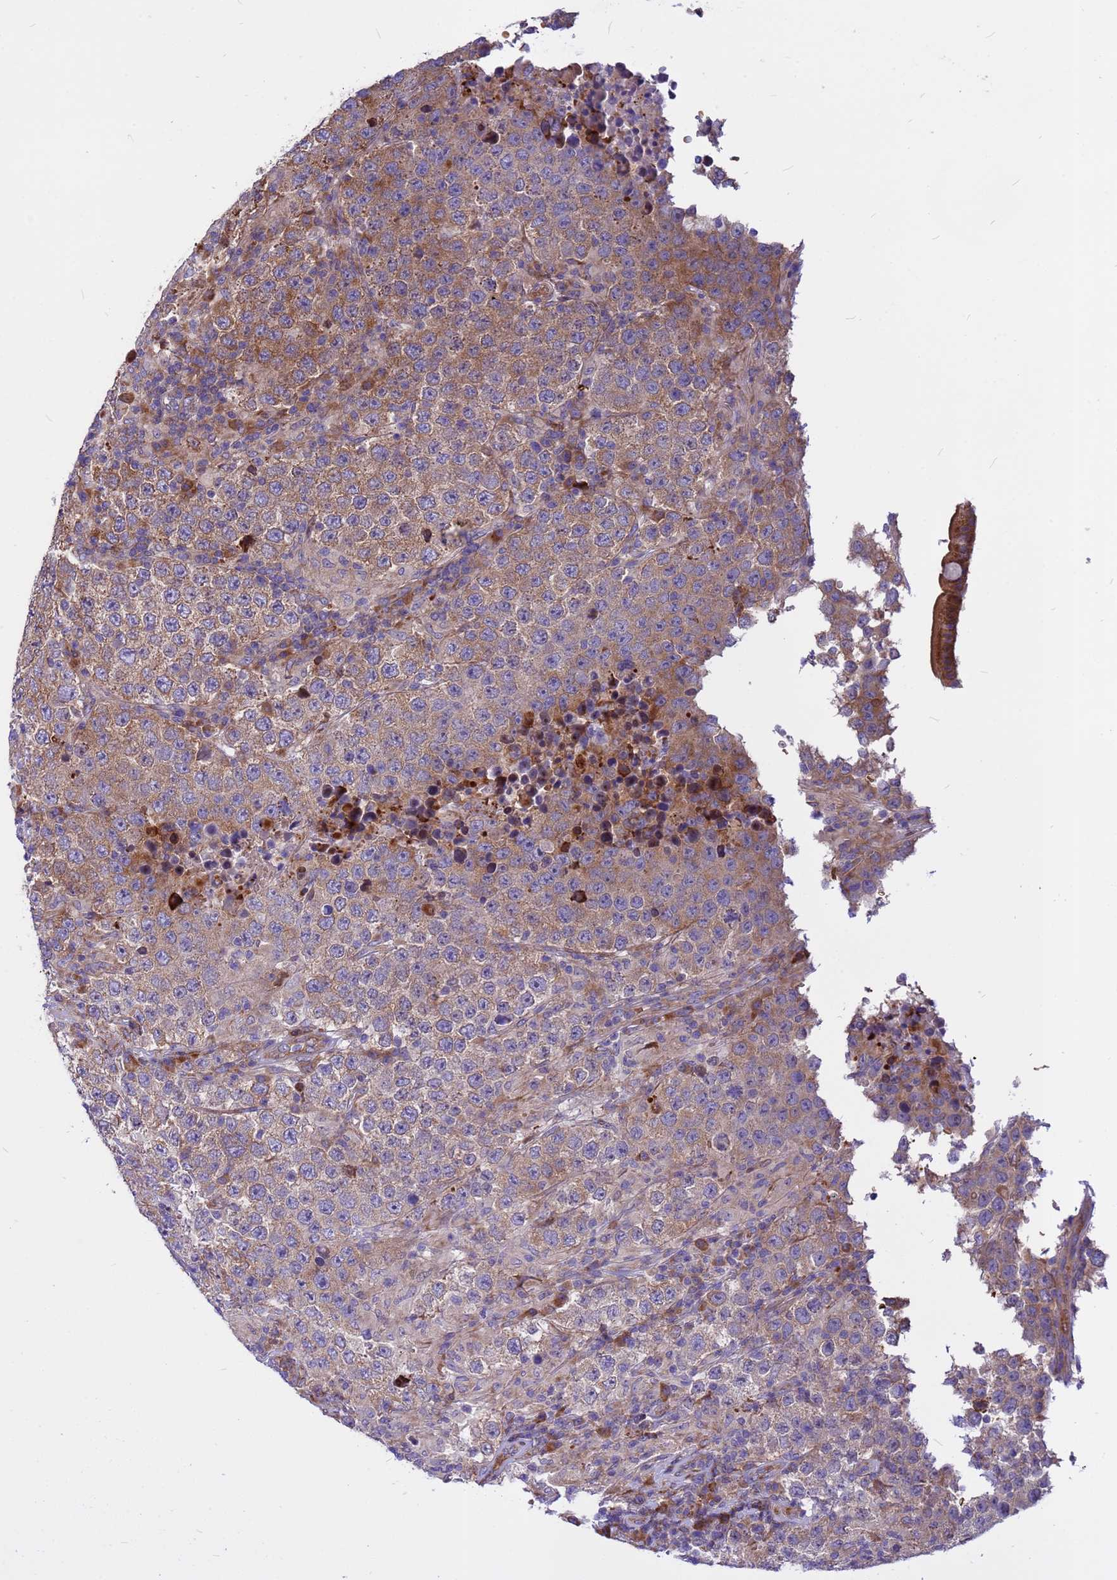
{"staining": {"intensity": "moderate", "quantity": "25%-75%", "location": "cytoplasmic/membranous"}, "tissue": "testis cancer", "cell_type": "Tumor cells", "image_type": "cancer", "snomed": [{"axis": "morphology", "description": "Normal tissue, NOS"}, {"axis": "morphology", "description": "Urothelial carcinoma, High grade"}, {"axis": "morphology", "description": "Seminoma, NOS"}, {"axis": "morphology", "description": "Carcinoma, Embryonal, NOS"}, {"axis": "topography", "description": "Urinary bladder"}, {"axis": "topography", "description": "Testis"}], "caption": "Protein staining of testis seminoma tissue demonstrates moderate cytoplasmic/membranous staining in about 25%-75% of tumor cells. Ihc stains the protein of interest in brown and the nuclei are stained blue.", "gene": "ZNF669", "patient": {"sex": "male", "age": 41}}